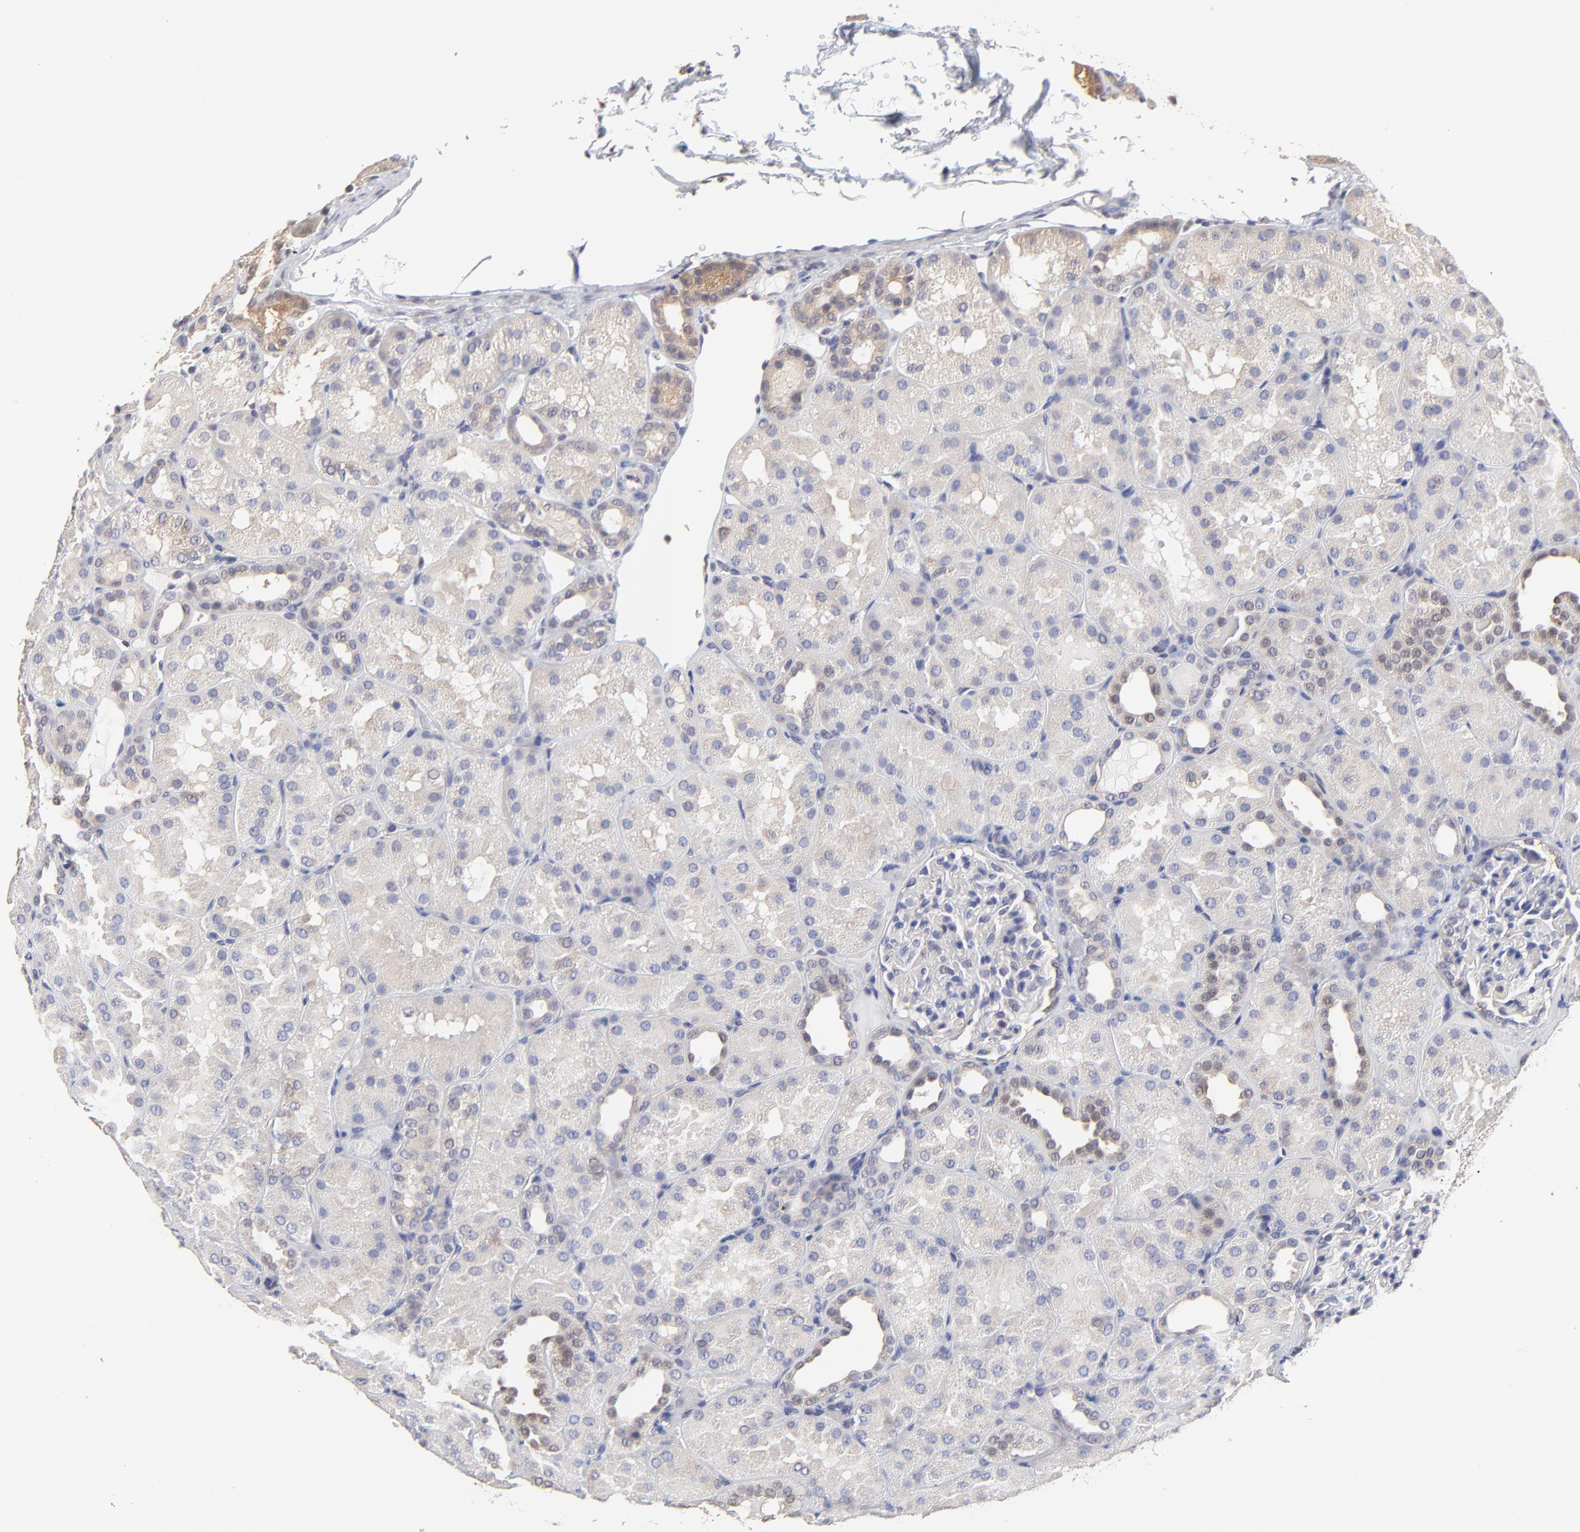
{"staining": {"intensity": "negative", "quantity": "none", "location": "none"}, "tissue": "kidney", "cell_type": "Cells in glomeruli", "image_type": "normal", "snomed": [{"axis": "morphology", "description": "Normal tissue, NOS"}, {"axis": "topography", "description": "Kidney"}], "caption": "Human kidney stained for a protein using immunohistochemistry displays no positivity in cells in glomeruli.", "gene": "CCT2", "patient": {"sex": "male", "age": 28}}